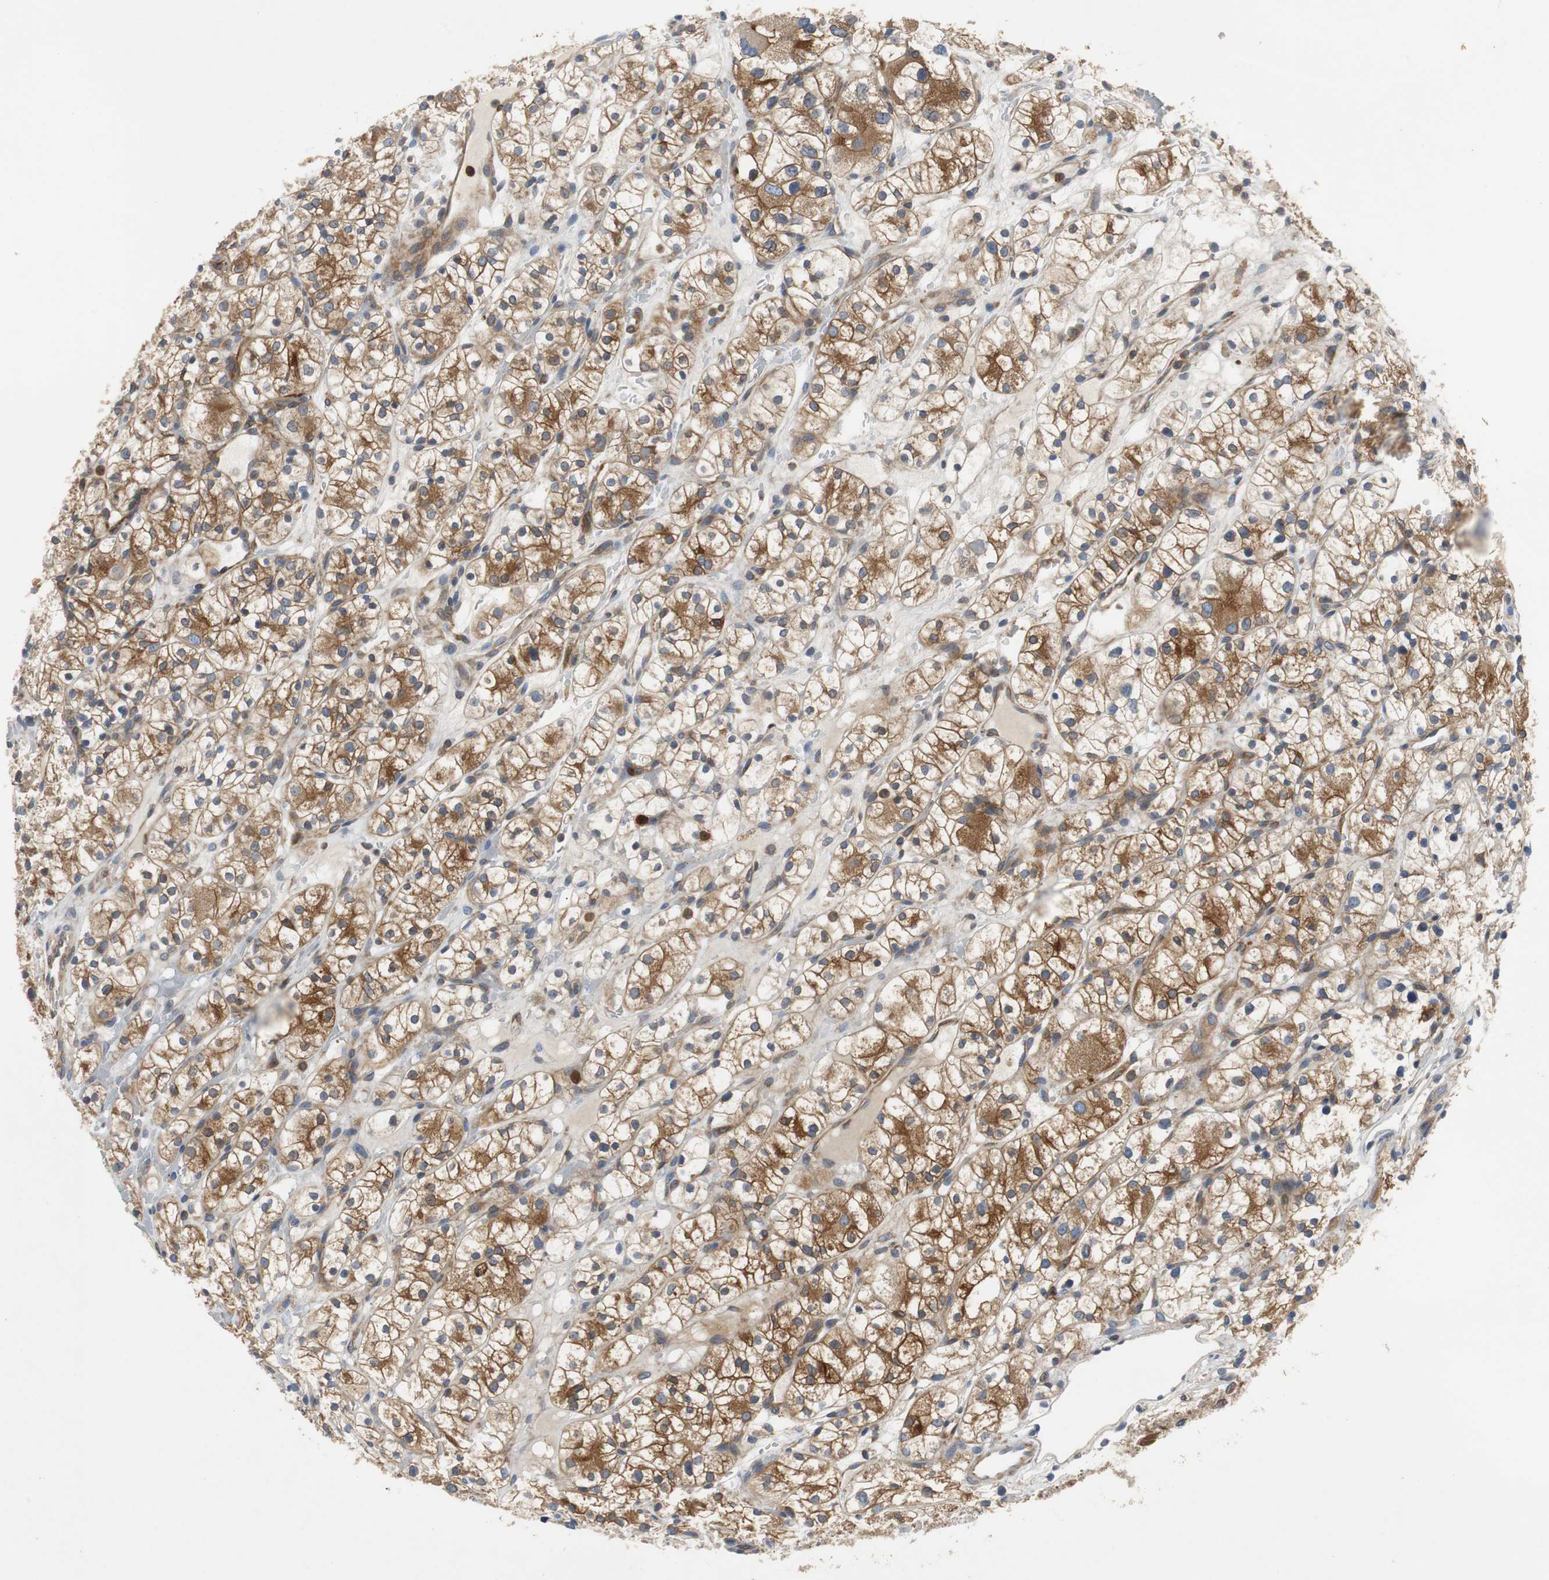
{"staining": {"intensity": "moderate", "quantity": "25%-75%", "location": "cytoplasmic/membranous"}, "tissue": "renal cancer", "cell_type": "Tumor cells", "image_type": "cancer", "snomed": [{"axis": "morphology", "description": "Adenocarcinoma, NOS"}, {"axis": "topography", "description": "Kidney"}], "caption": "Adenocarcinoma (renal) stained for a protein reveals moderate cytoplasmic/membranous positivity in tumor cells.", "gene": "GYS1", "patient": {"sex": "female", "age": 60}}